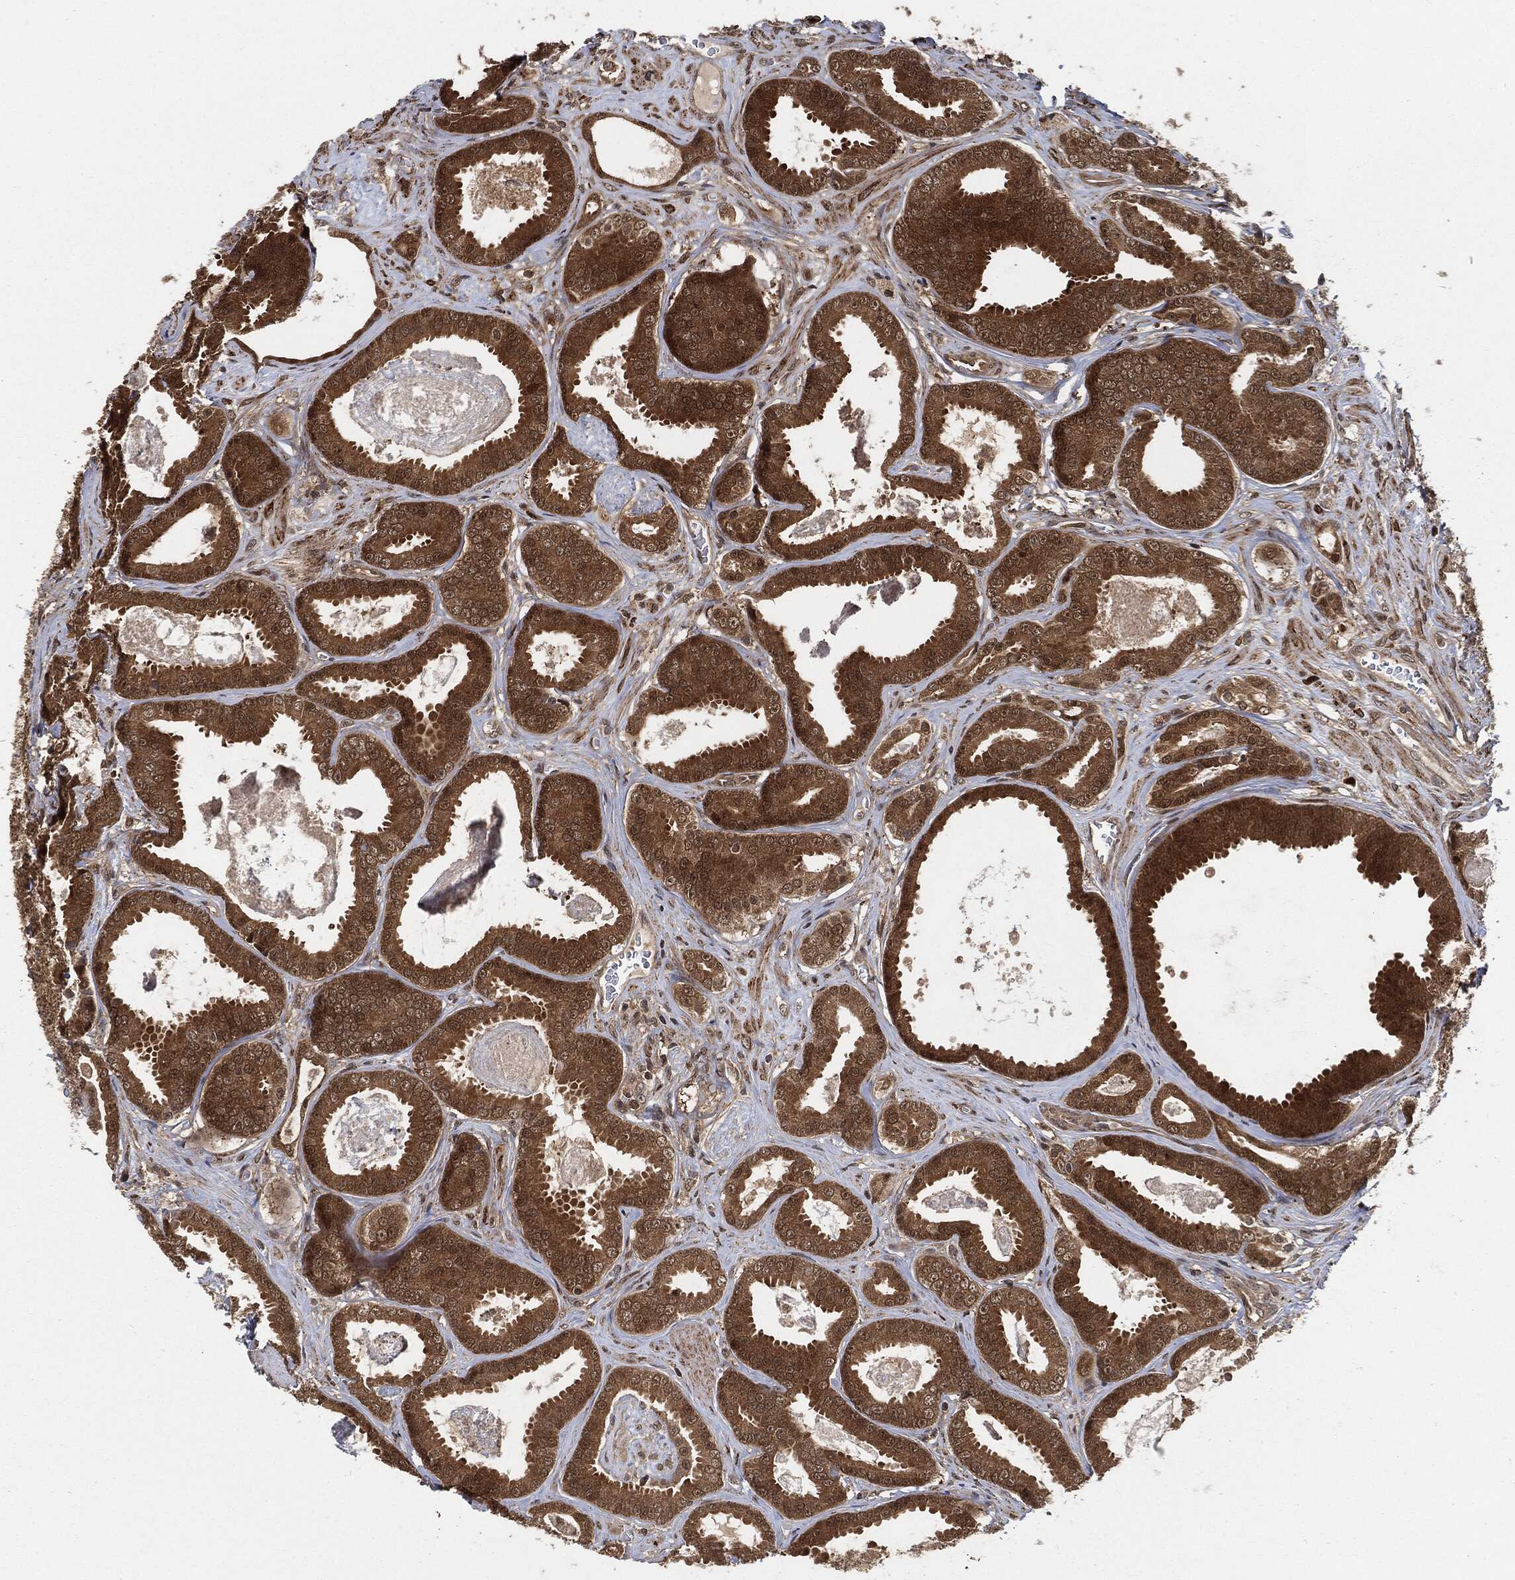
{"staining": {"intensity": "moderate", "quantity": ">75%", "location": "cytoplasmic/membranous,nuclear"}, "tissue": "prostate cancer", "cell_type": "Tumor cells", "image_type": "cancer", "snomed": [{"axis": "morphology", "description": "Adenocarcinoma, NOS"}, {"axis": "topography", "description": "Prostate"}], "caption": "The micrograph demonstrates immunohistochemical staining of prostate adenocarcinoma. There is moderate cytoplasmic/membranous and nuclear positivity is appreciated in about >75% of tumor cells. The staining is performed using DAB brown chromogen to label protein expression. The nuclei are counter-stained blue using hematoxylin.", "gene": "CUTA", "patient": {"sex": "male", "age": 61}}